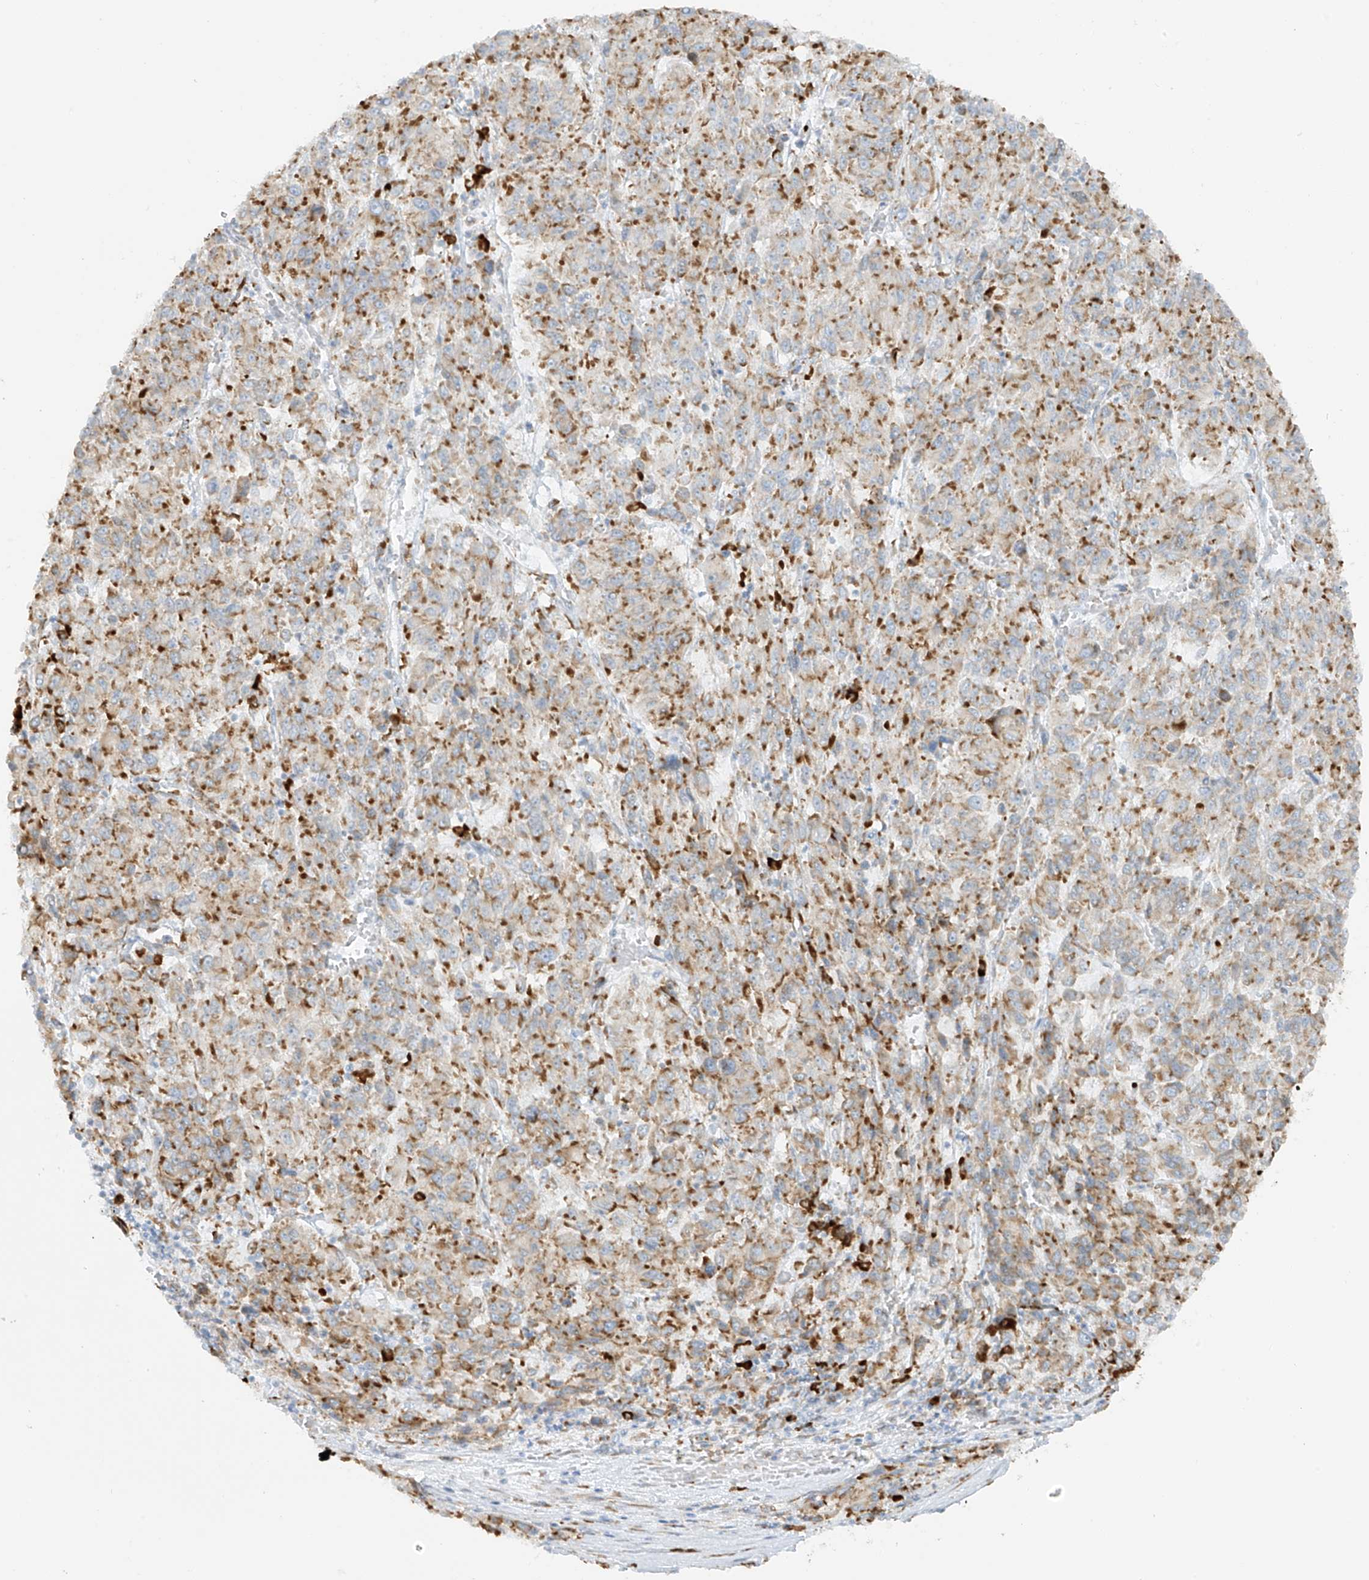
{"staining": {"intensity": "moderate", "quantity": ">75%", "location": "cytoplasmic/membranous"}, "tissue": "melanoma", "cell_type": "Tumor cells", "image_type": "cancer", "snomed": [{"axis": "morphology", "description": "Malignant melanoma, Metastatic site"}, {"axis": "topography", "description": "Lung"}], "caption": "High-magnification brightfield microscopy of melanoma stained with DAB (3,3'-diaminobenzidine) (brown) and counterstained with hematoxylin (blue). tumor cells exhibit moderate cytoplasmic/membranous expression is identified in about>75% of cells.", "gene": "LRRC59", "patient": {"sex": "male", "age": 64}}